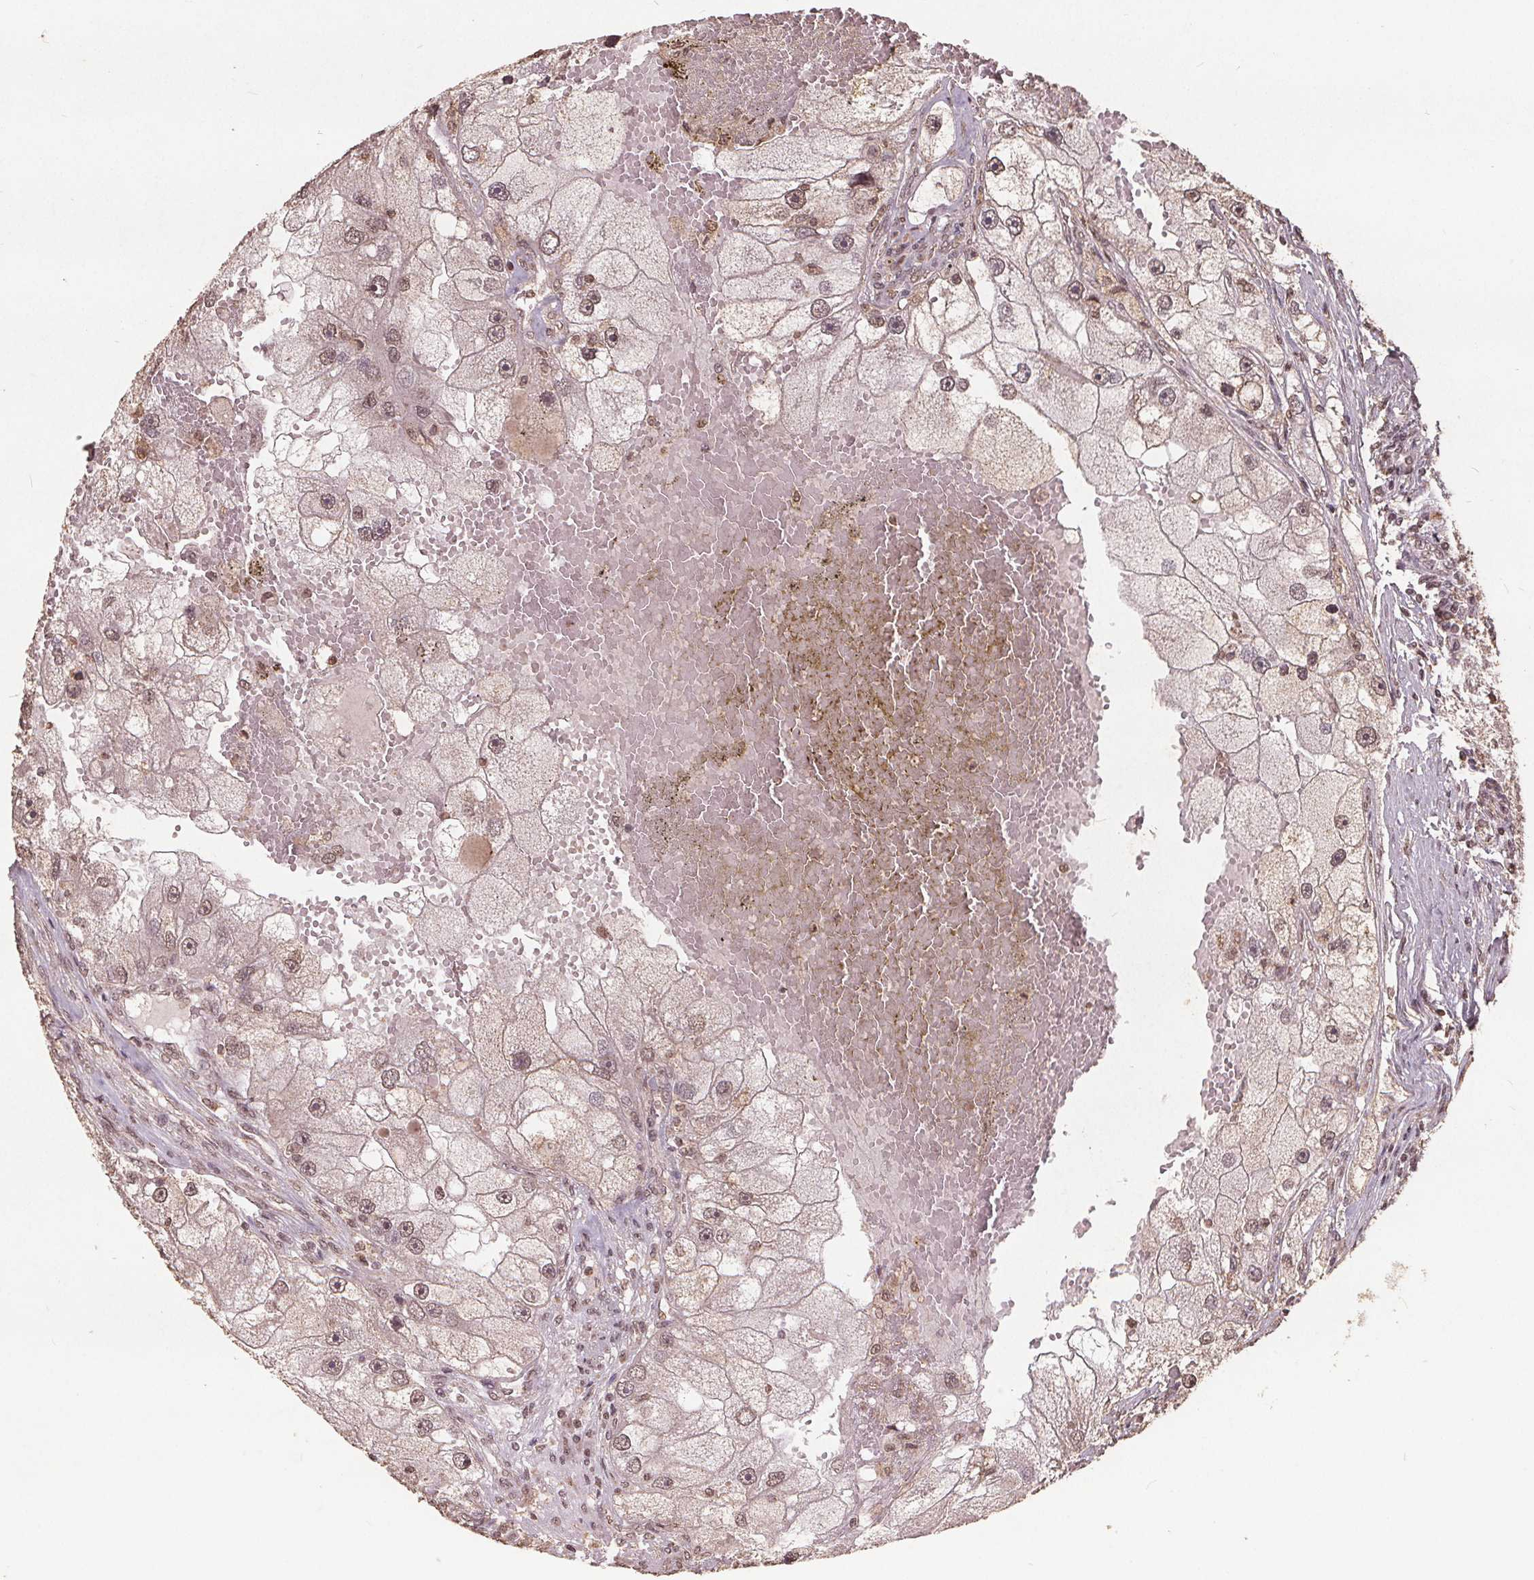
{"staining": {"intensity": "weak", "quantity": ">75%", "location": "nuclear"}, "tissue": "renal cancer", "cell_type": "Tumor cells", "image_type": "cancer", "snomed": [{"axis": "morphology", "description": "Adenocarcinoma, NOS"}, {"axis": "topography", "description": "Kidney"}], "caption": "Approximately >75% of tumor cells in renal cancer display weak nuclear protein staining as visualized by brown immunohistochemical staining.", "gene": "DSG3", "patient": {"sex": "male", "age": 63}}